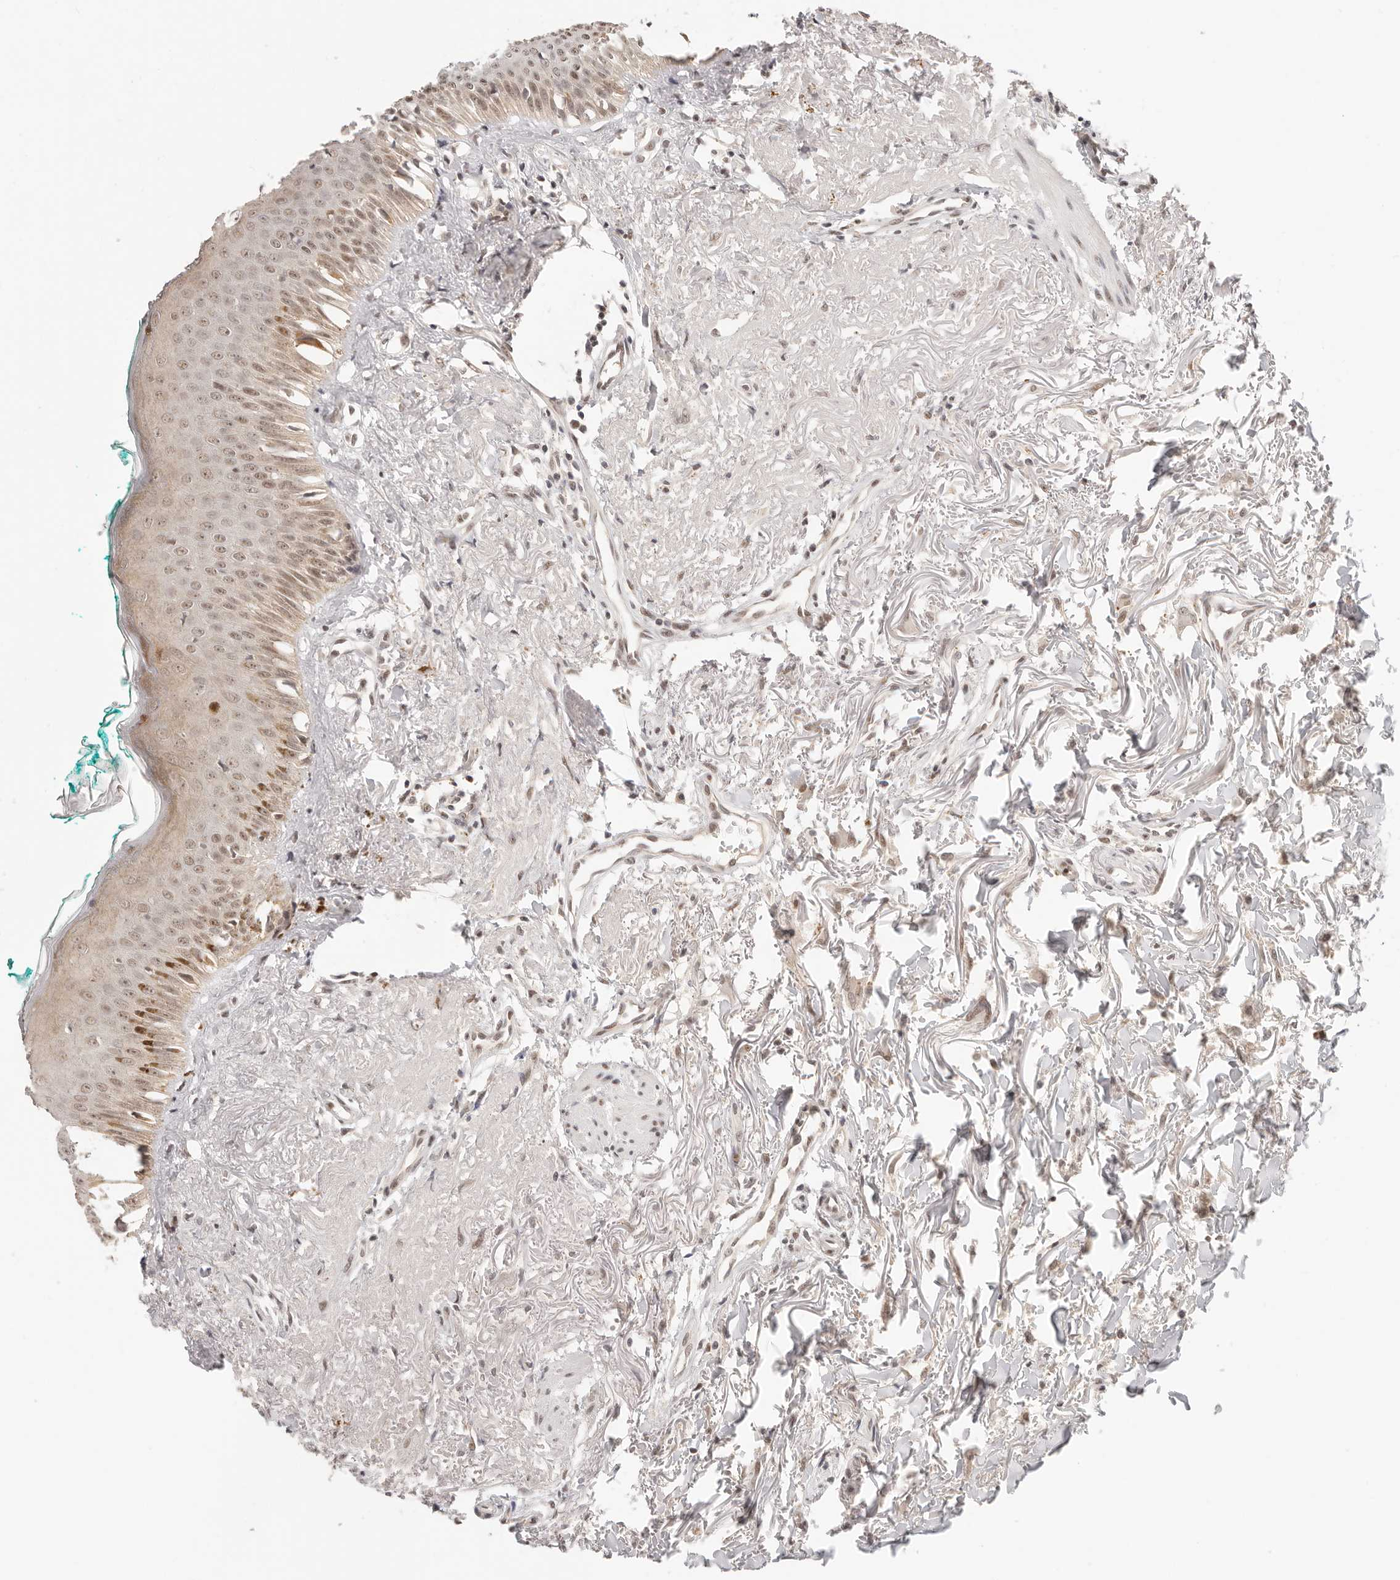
{"staining": {"intensity": "weak", "quantity": ">75%", "location": "cytoplasmic/membranous,nuclear"}, "tissue": "oral mucosa", "cell_type": "Squamous epithelial cells", "image_type": "normal", "snomed": [{"axis": "morphology", "description": "Normal tissue, NOS"}, {"axis": "topography", "description": "Oral tissue"}], "caption": "Immunohistochemical staining of normal human oral mucosa shows weak cytoplasmic/membranous,nuclear protein expression in approximately >75% of squamous epithelial cells.", "gene": "RFC3", "patient": {"sex": "female", "age": 70}}